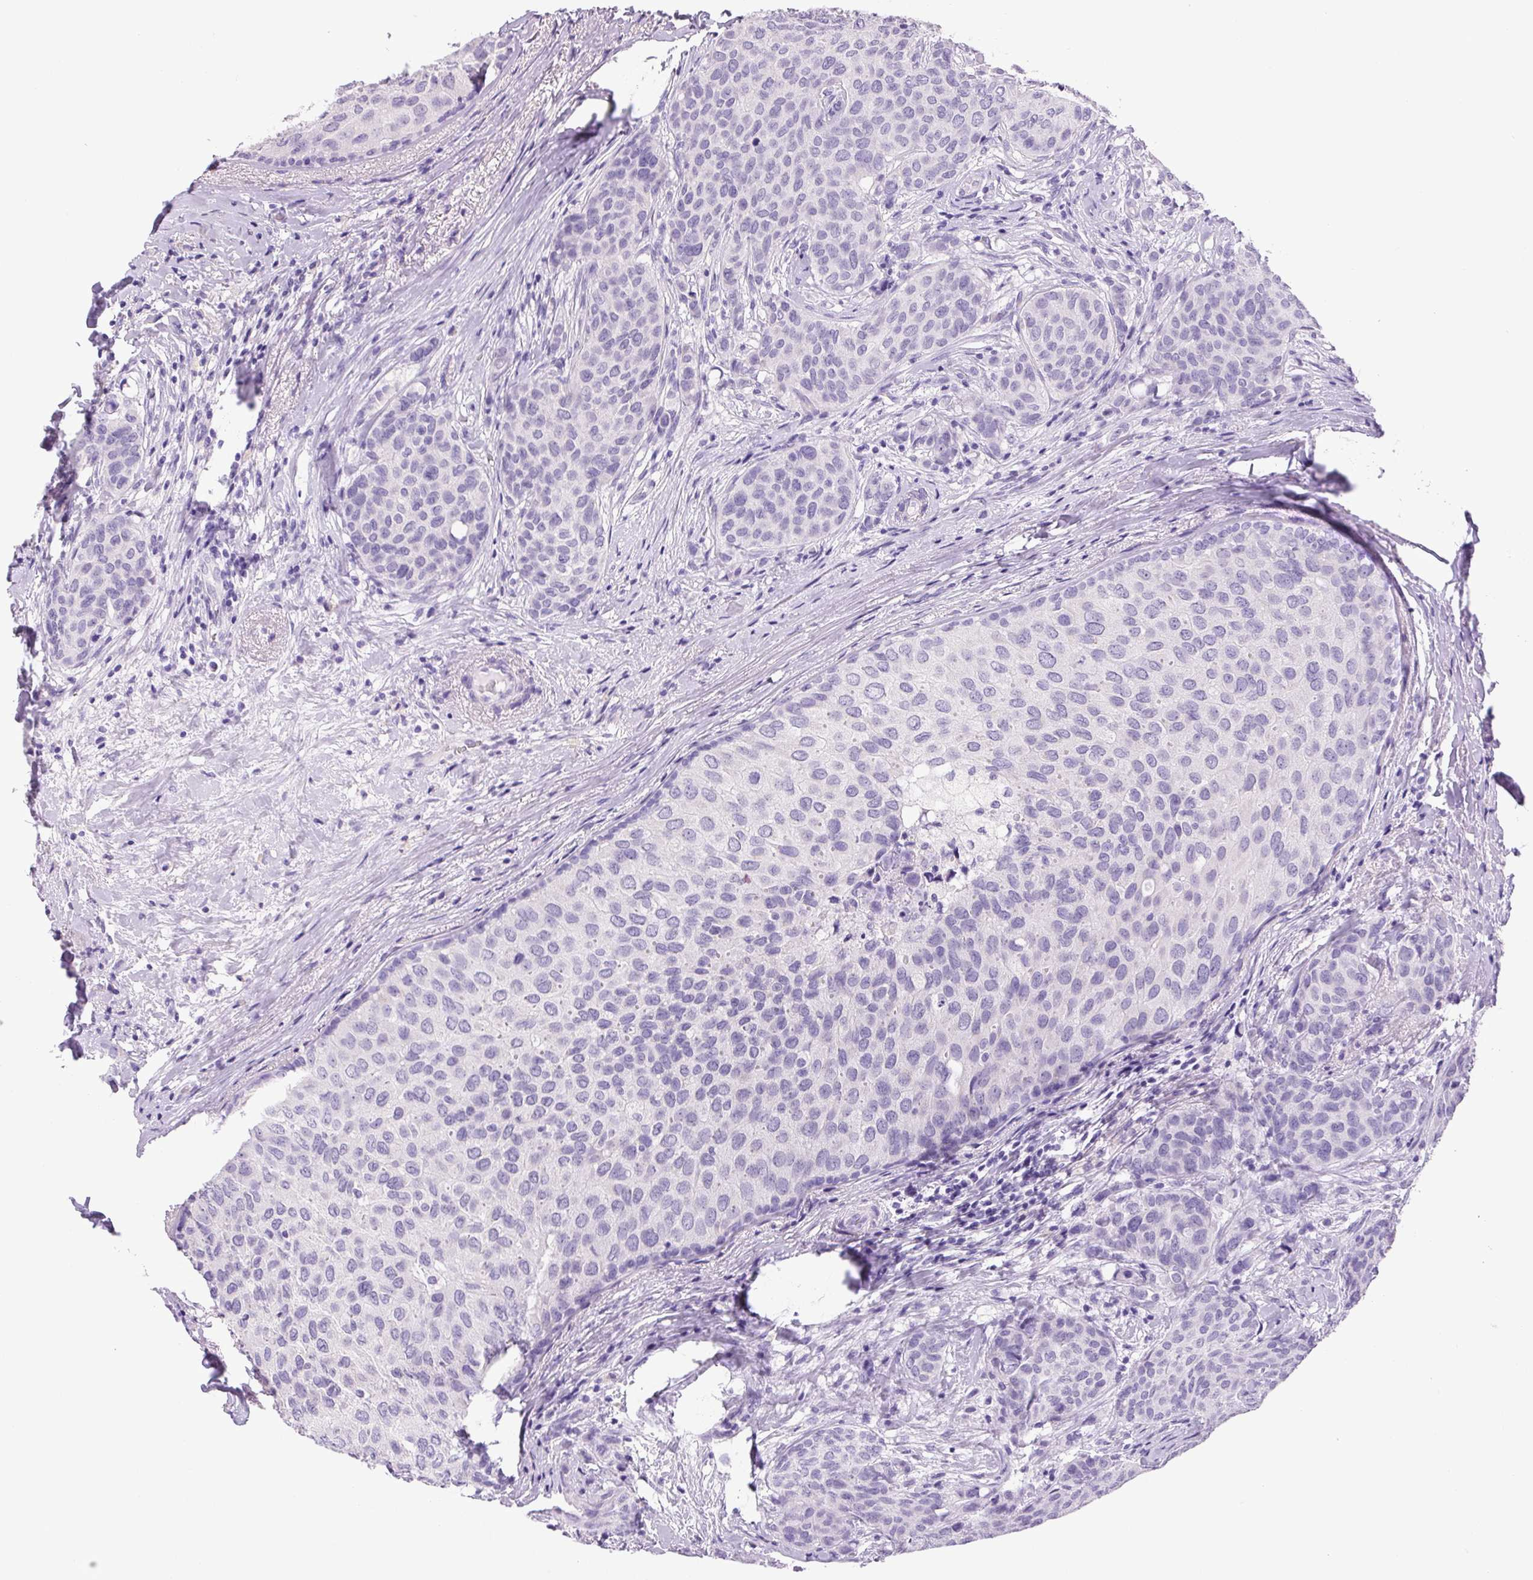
{"staining": {"intensity": "negative", "quantity": "none", "location": "none"}, "tissue": "breast cancer", "cell_type": "Tumor cells", "image_type": "cancer", "snomed": [{"axis": "morphology", "description": "Duct carcinoma"}, {"axis": "topography", "description": "Breast"}], "caption": "Micrograph shows no significant protein expression in tumor cells of breast cancer (invasive ductal carcinoma).", "gene": "CHGA", "patient": {"sex": "female", "age": 47}}